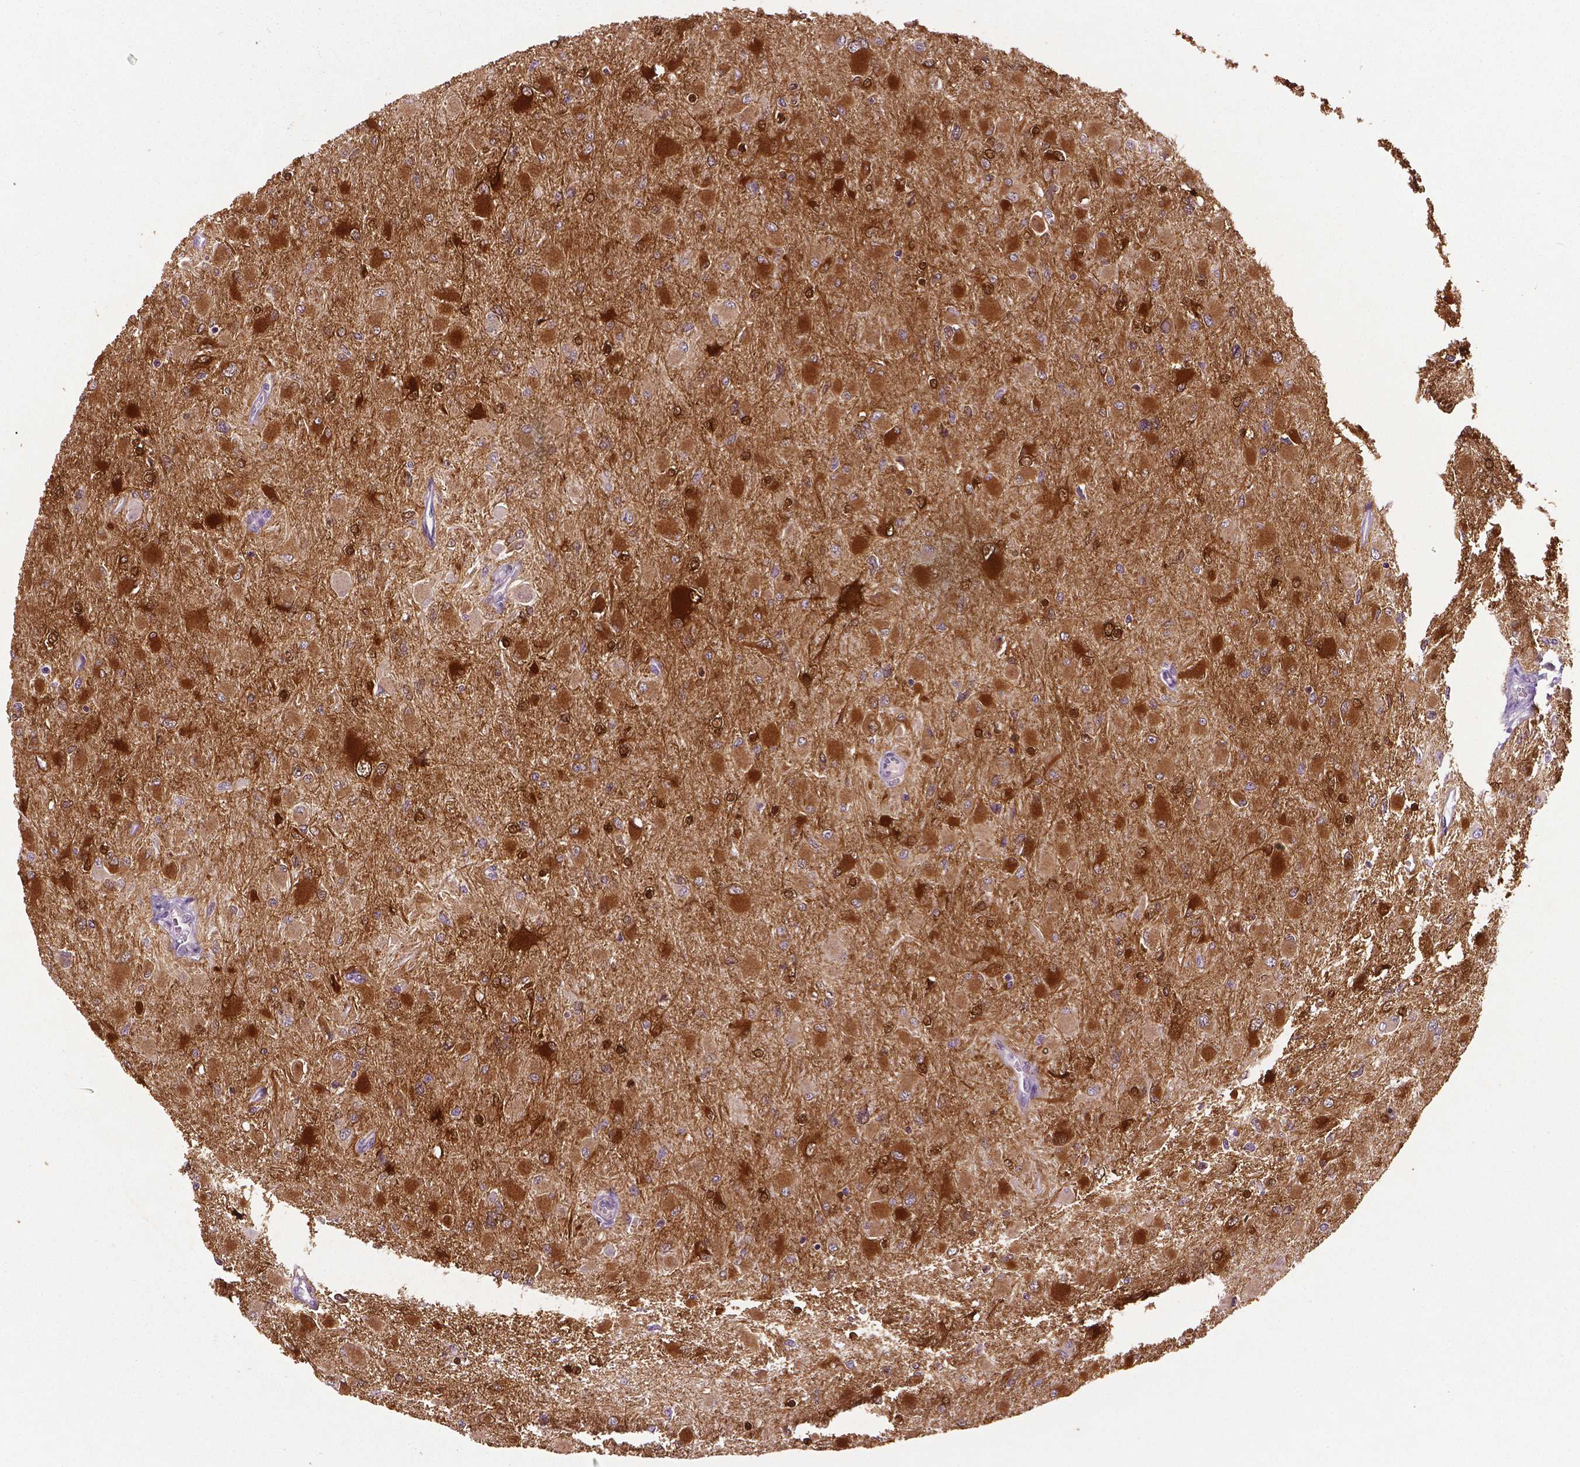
{"staining": {"intensity": "strong", "quantity": ">75%", "location": "cytoplasmic/membranous"}, "tissue": "glioma", "cell_type": "Tumor cells", "image_type": "cancer", "snomed": [{"axis": "morphology", "description": "Glioma, malignant, High grade"}, {"axis": "topography", "description": "Cerebral cortex"}], "caption": "High-grade glioma (malignant) stained with a brown dye demonstrates strong cytoplasmic/membranous positive staining in about >75% of tumor cells.", "gene": "PHGDH", "patient": {"sex": "female", "age": 36}}